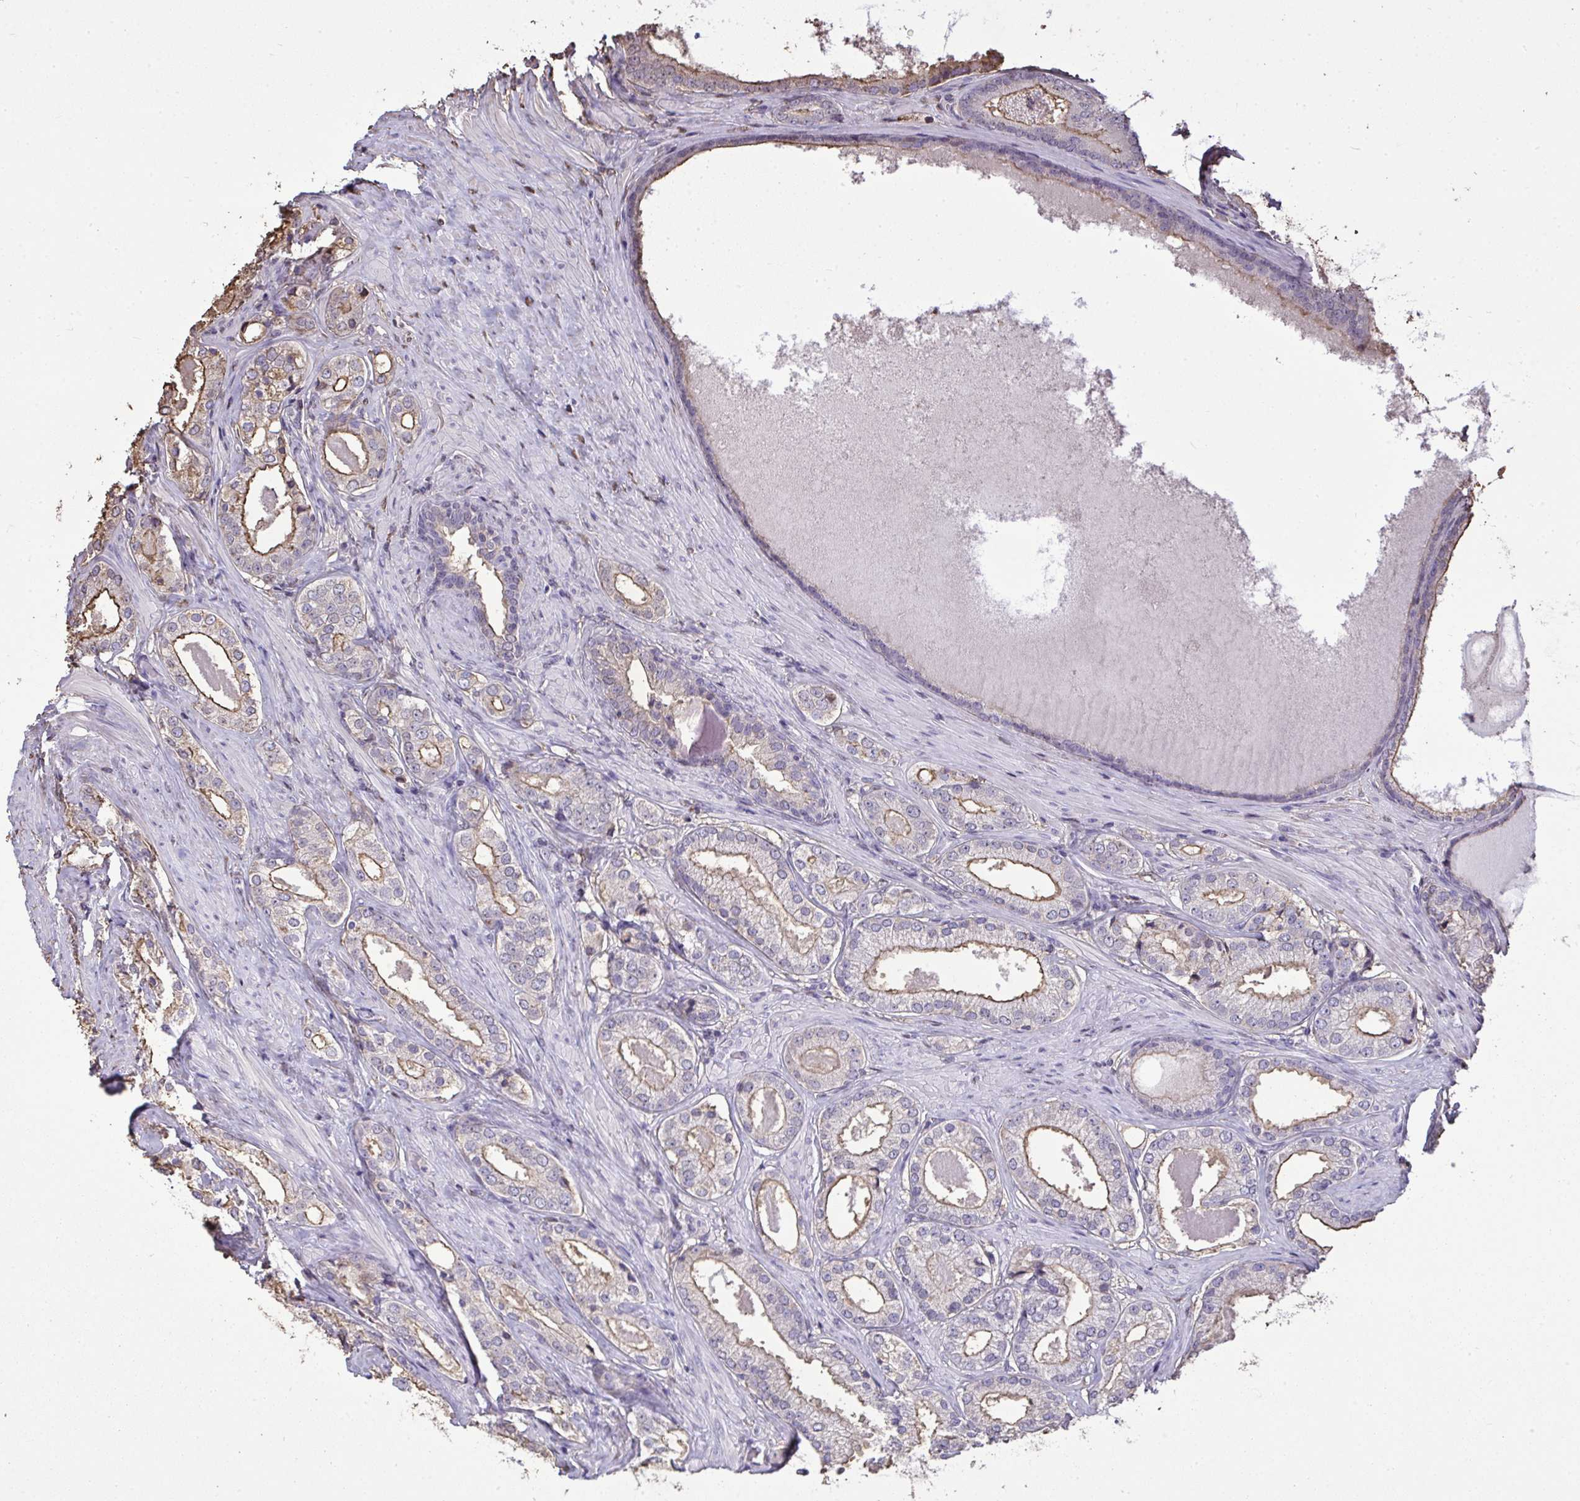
{"staining": {"intensity": "moderate", "quantity": "<25%", "location": "cytoplasmic/membranous"}, "tissue": "prostate cancer", "cell_type": "Tumor cells", "image_type": "cancer", "snomed": [{"axis": "morphology", "description": "Adenocarcinoma, NOS"}, {"axis": "morphology", "description": "Adenocarcinoma, Low grade"}, {"axis": "topography", "description": "Prostate"}], "caption": "There is low levels of moderate cytoplasmic/membranous staining in tumor cells of prostate cancer, as demonstrated by immunohistochemical staining (brown color).", "gene": "ANXA5", "patient": {"sex": "male", "age": 68}}